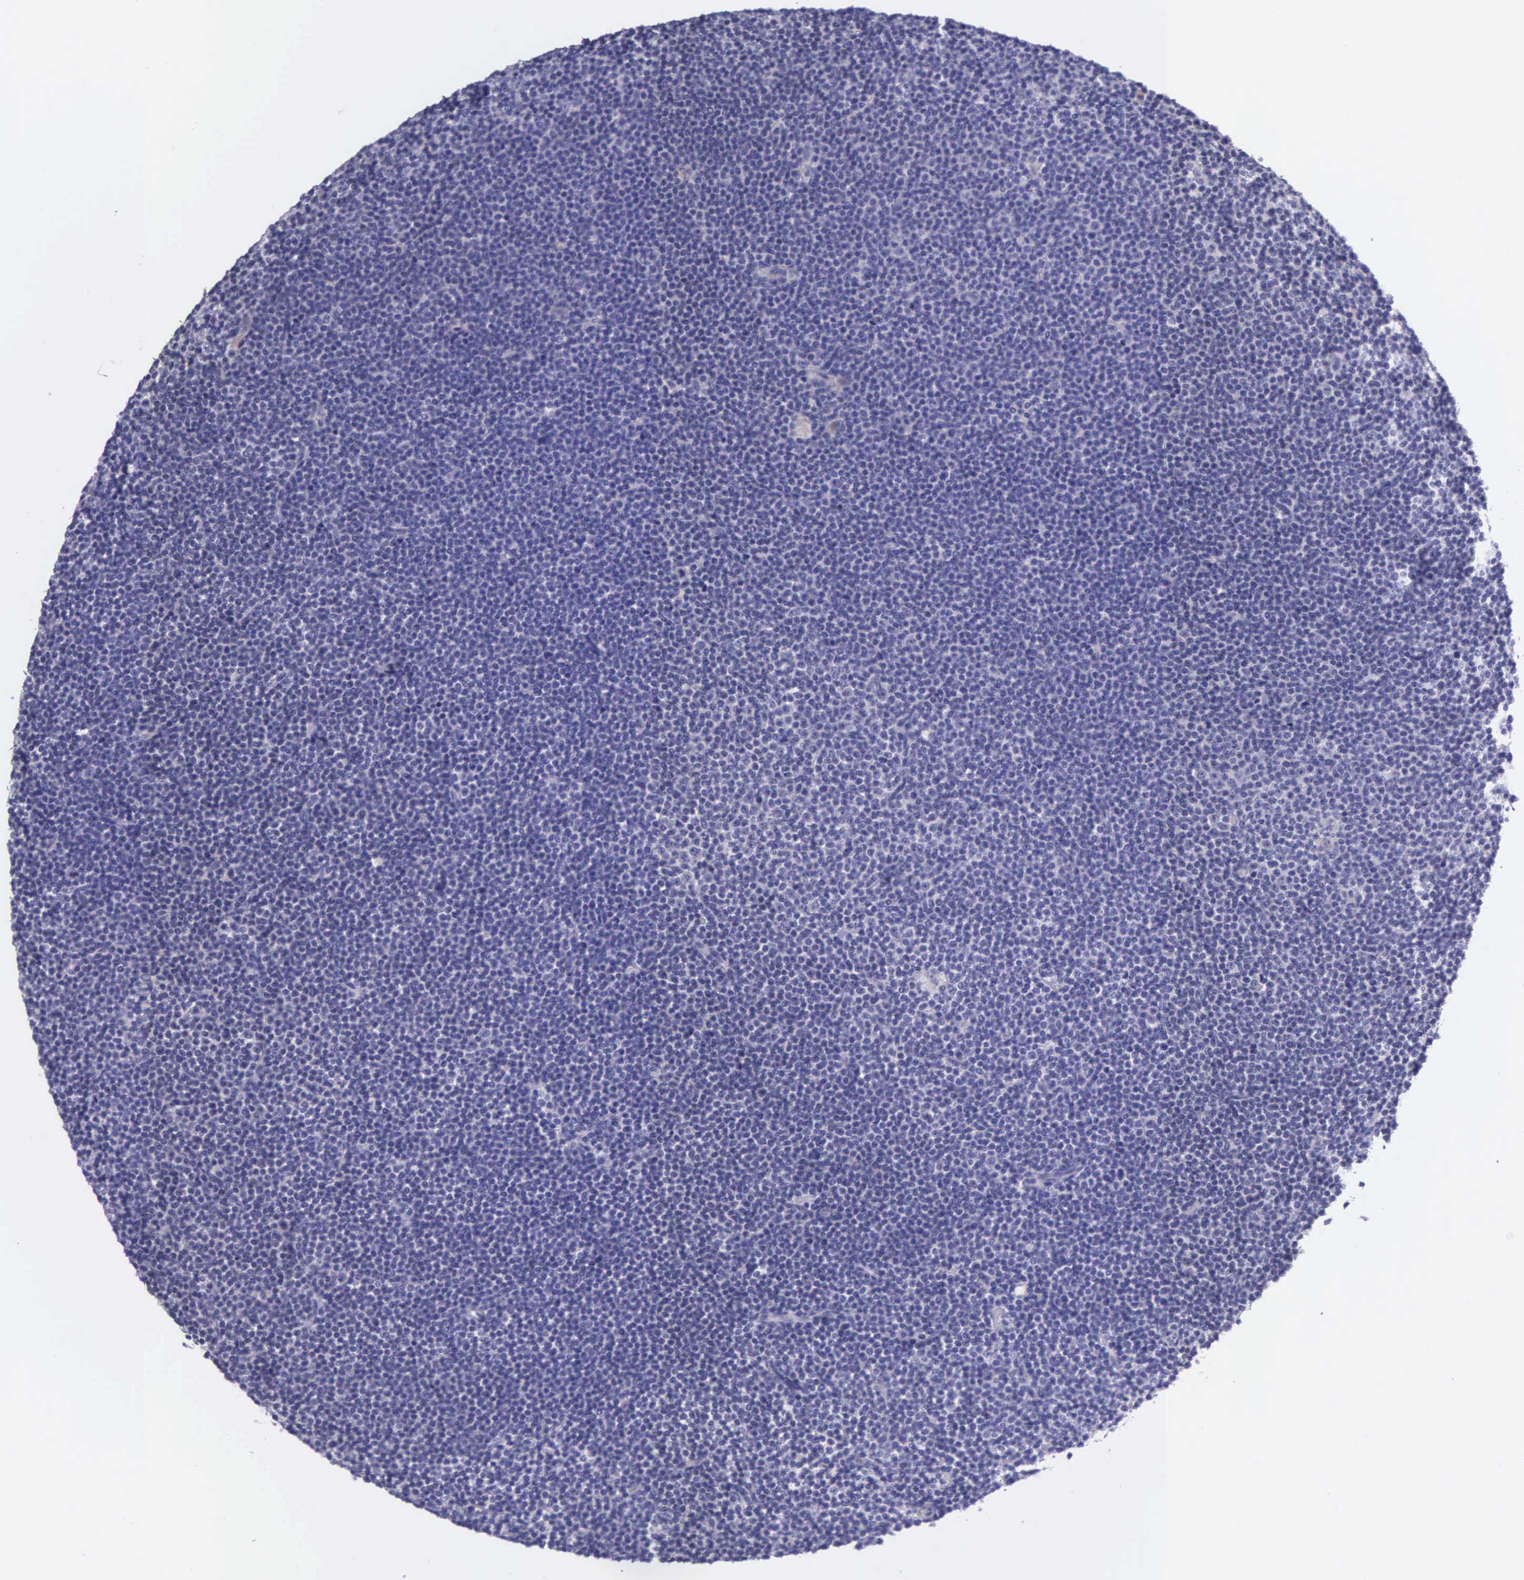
{"staining": {"intensity": "negative", "quantity": "none", "location": "none"}, "tissue": "lymphoma", "cell_type": "Tumor cells", "image_type": "cancer", "snomed": [{"axis": "morphology", "description": "Malignant lymphoma, non-Hodgkin's type, Low grade"}, {"axis": "topography", "description": "Lymph node"}], "caption": "Immunohistochemistry (IHC) image of human lymphoma stained for a protein (brown), which demonstrates no expression in tumor cells. (DAB immunohistochemistry (IHC) with hematoxylin counter stain).", "gene": "THSD7A", "patient": {"sex": "female", "age": 69}}